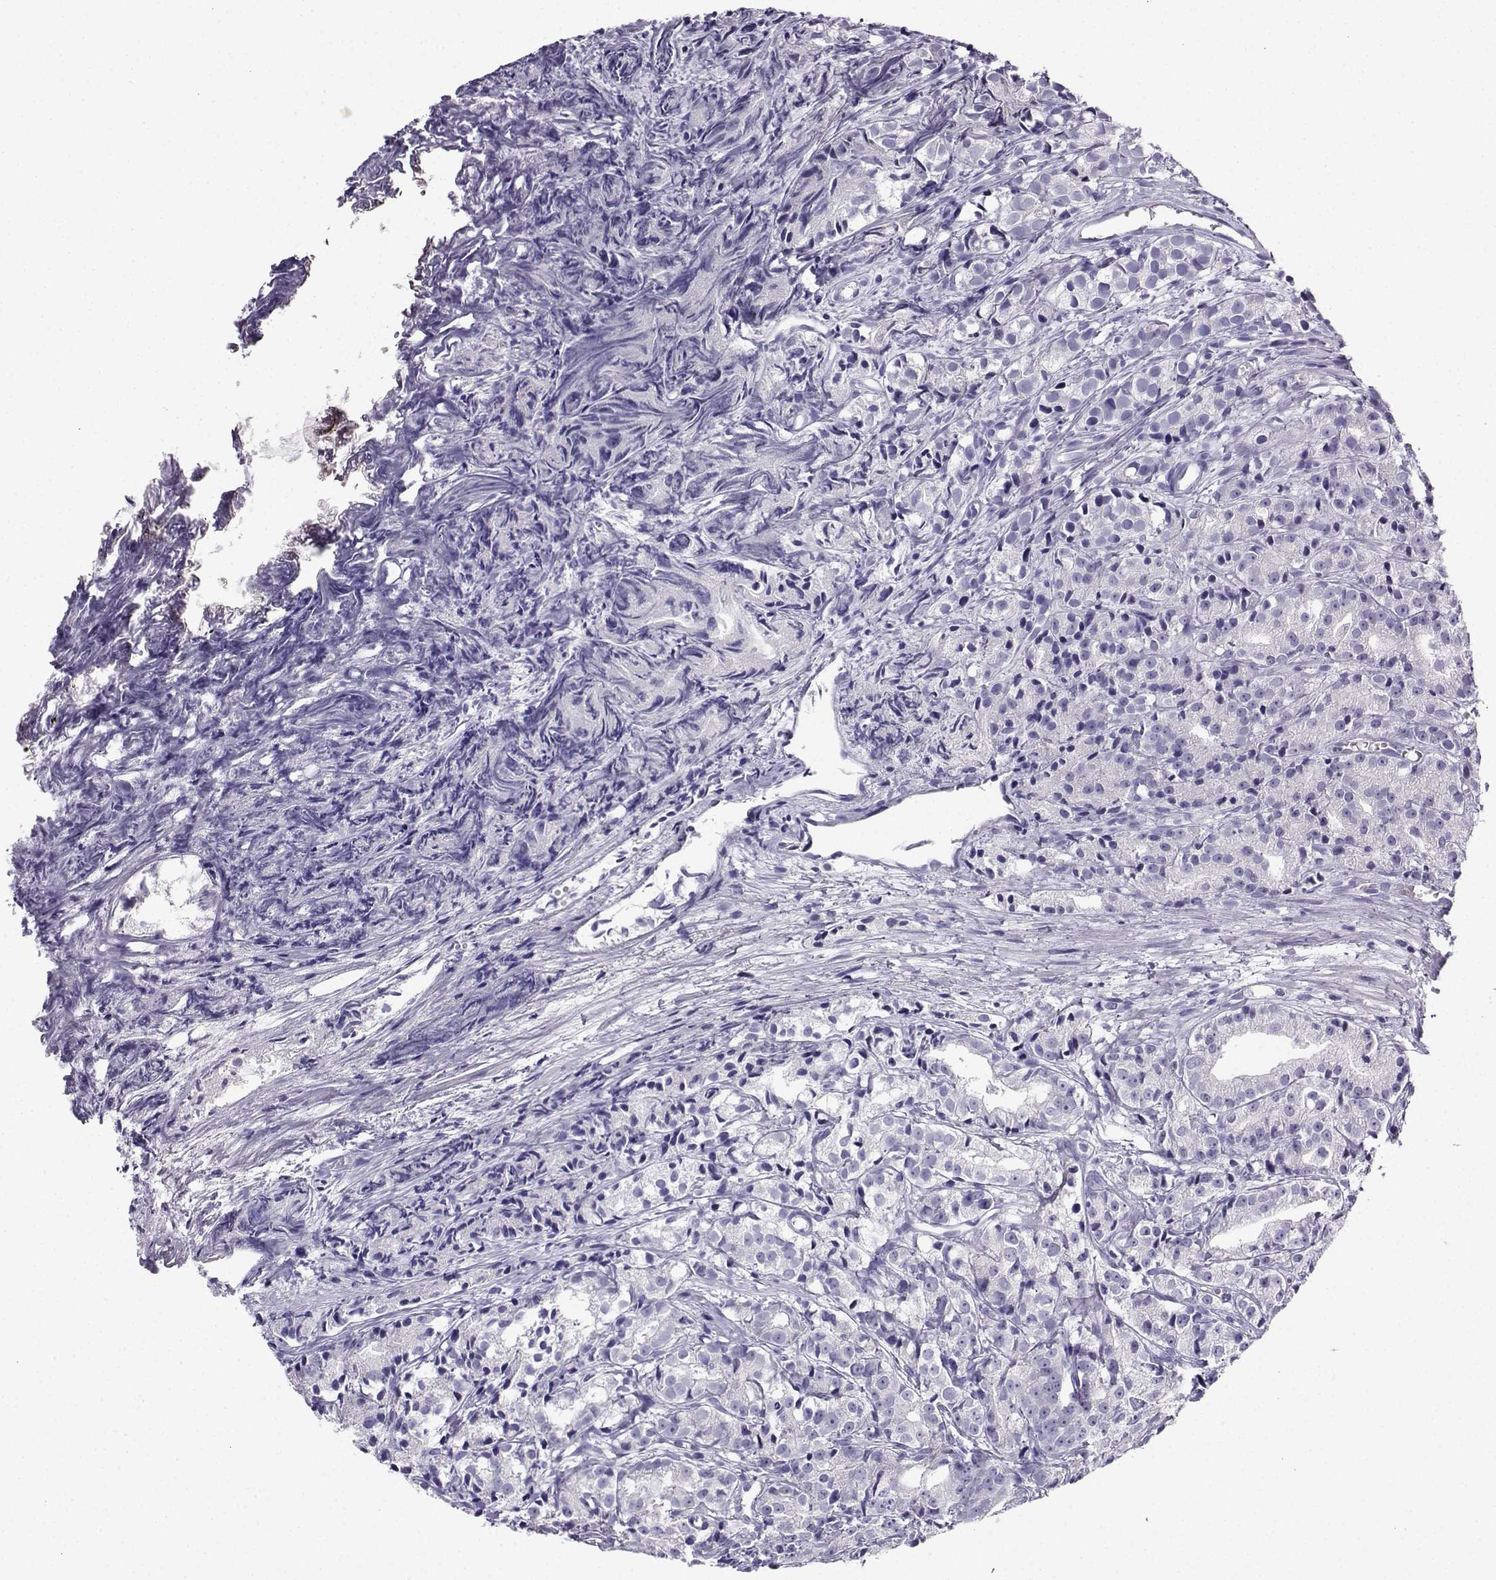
{"staining": {"intensity": "negative", "quantity": "none", "location": "none"}, "tissue": "prostate cancer", "cell_type": "Tumor cells", "image_type": "cancer", "snomed": [{"axis": "morphology", "description": "Adenocarcinoma, Medium grade"}, {"axis": "topography", "description": "Prostate"}], "caption": "Immunohistochemistry histopathology image of neoplastic tissue: prostate cancer stained with DAB shows no significant protein staining in tumor cells.", "gene": "LINGO1", "patient": {"sex": "male", "age": 74}}